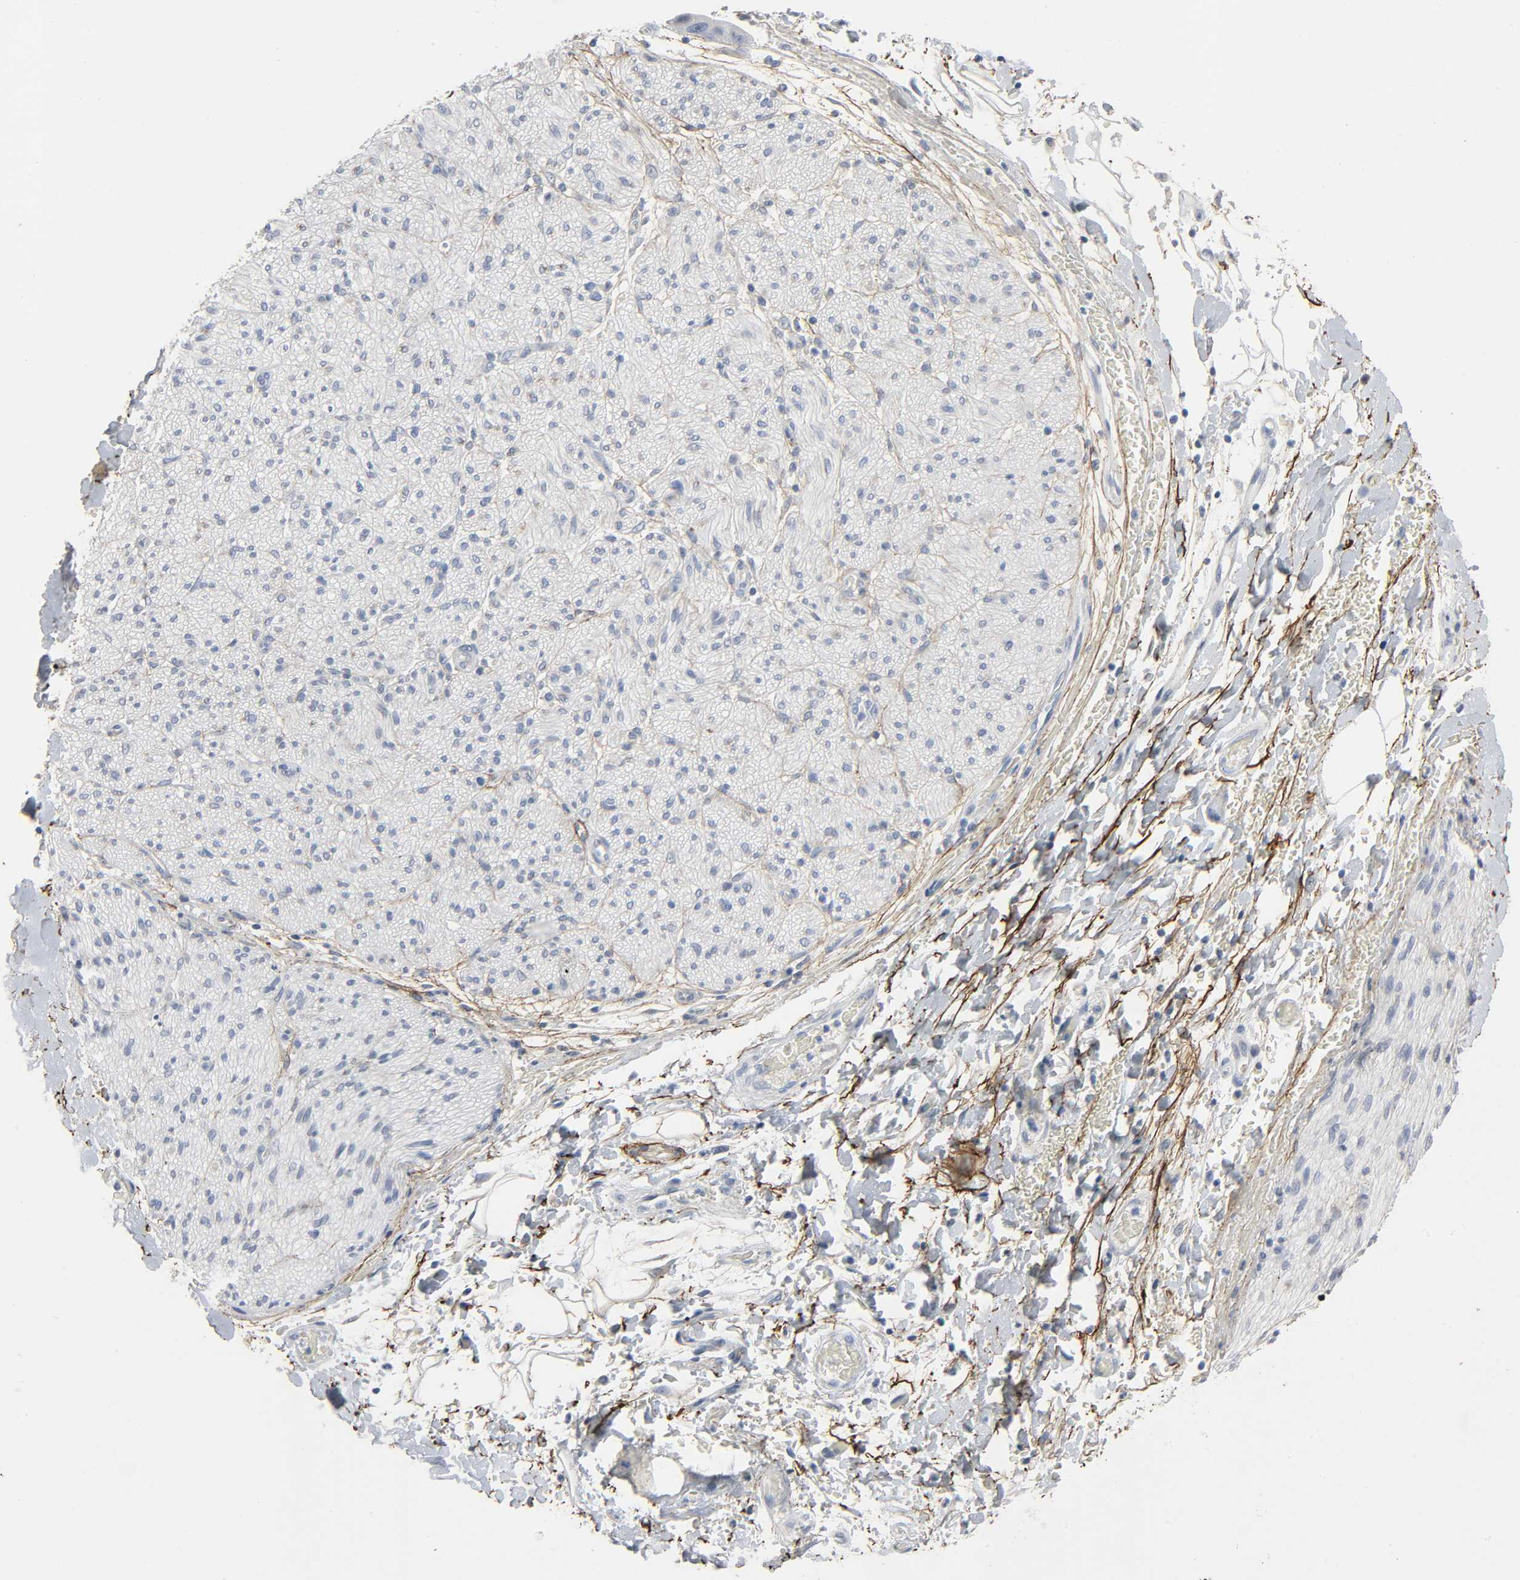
{"staining": {"intensity": "moderate", "quantity": ">75%", "location": "cytoplasmic/membranous"}, "tissue": "adipose tissue", "cell_type": "Adipocytes", "image_type": "normal", "snomed": [{"axis": "morphology", "description": "Normal tissue, NOS"}, {"axis": "morphology", "description": "Cholangiocarcinoma"}, {"axis": "topography", "description": "Liver"}, {"axis": "topography", "description": "Peripheral nerve tissue"}], "caption": "Immunohistochemical staining of unremarkable human adipose tissue exhibits >75% levels of moderate cytoplasmic/membranous protein staining in approximately >75% of adipocytes.", "gene": "FBLN5", "patient": {"sex": "male", "age": 50}}